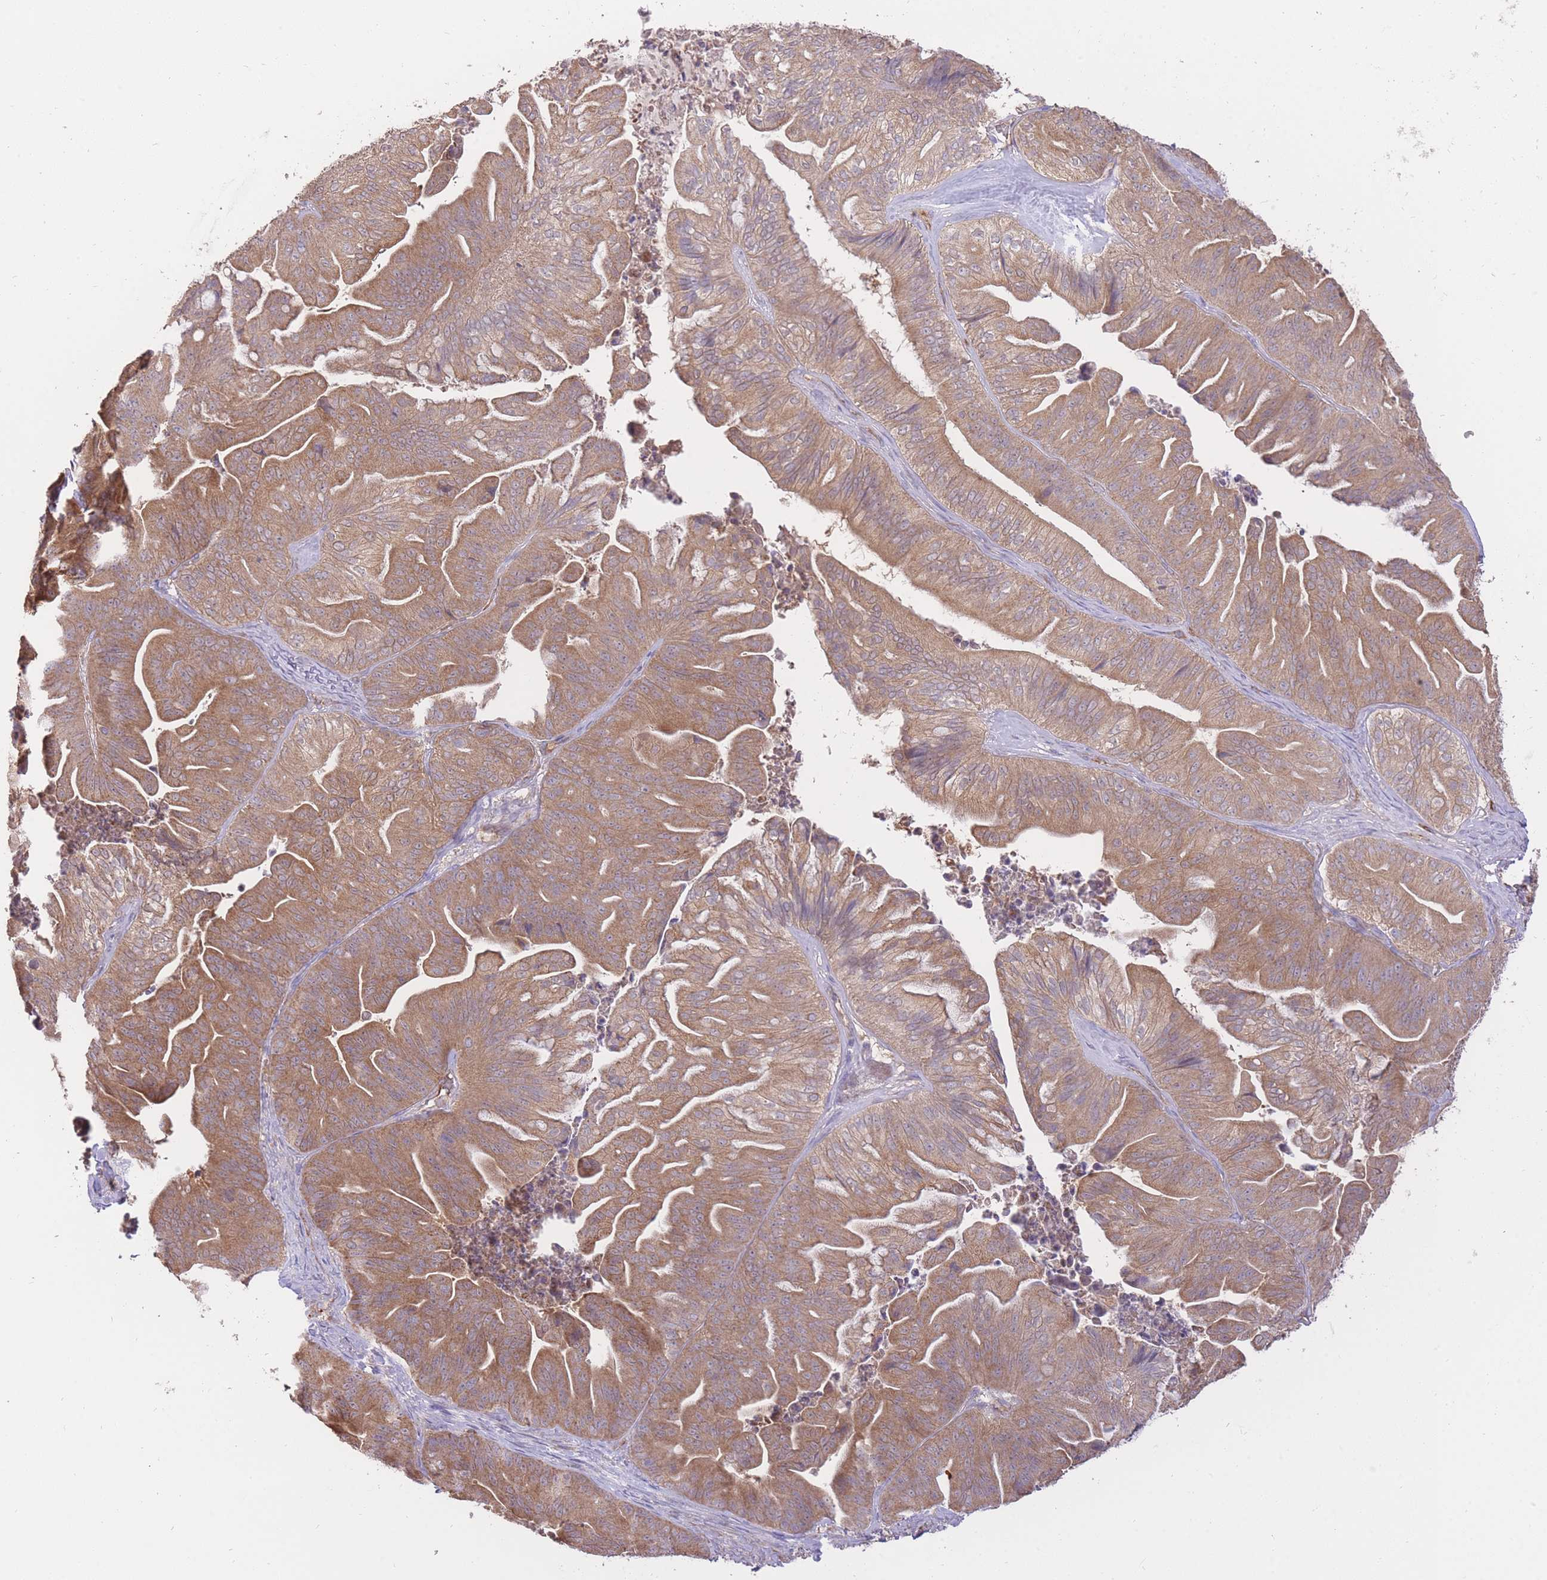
{"staining": {"intensity": "moderate", "quantity": ">75%", "location": "cytoplasmic/membranous"}, "tissue": "ovarian cancer", "cell_type": "Tumor cells", "image_type": "cancer", "snomed": [{"axis": "morphology", "description": "Cystadenocarcinoma, mucinous, NOS"}, {"axis": "topography", "description": "Ovary"}], "caption": "DAB (3,3'-diaminobenzidine) immunohistochemical staining of ovarian mucinous cystadenocarcinoma displays moderate cytoplasmic/membranous protein expression in about >75% of tumor cells. Ihc stains the protein in brown and the nuclei are stained blue.", "gene": "PREP", "patient": {"sex": "female", "age": 67}}